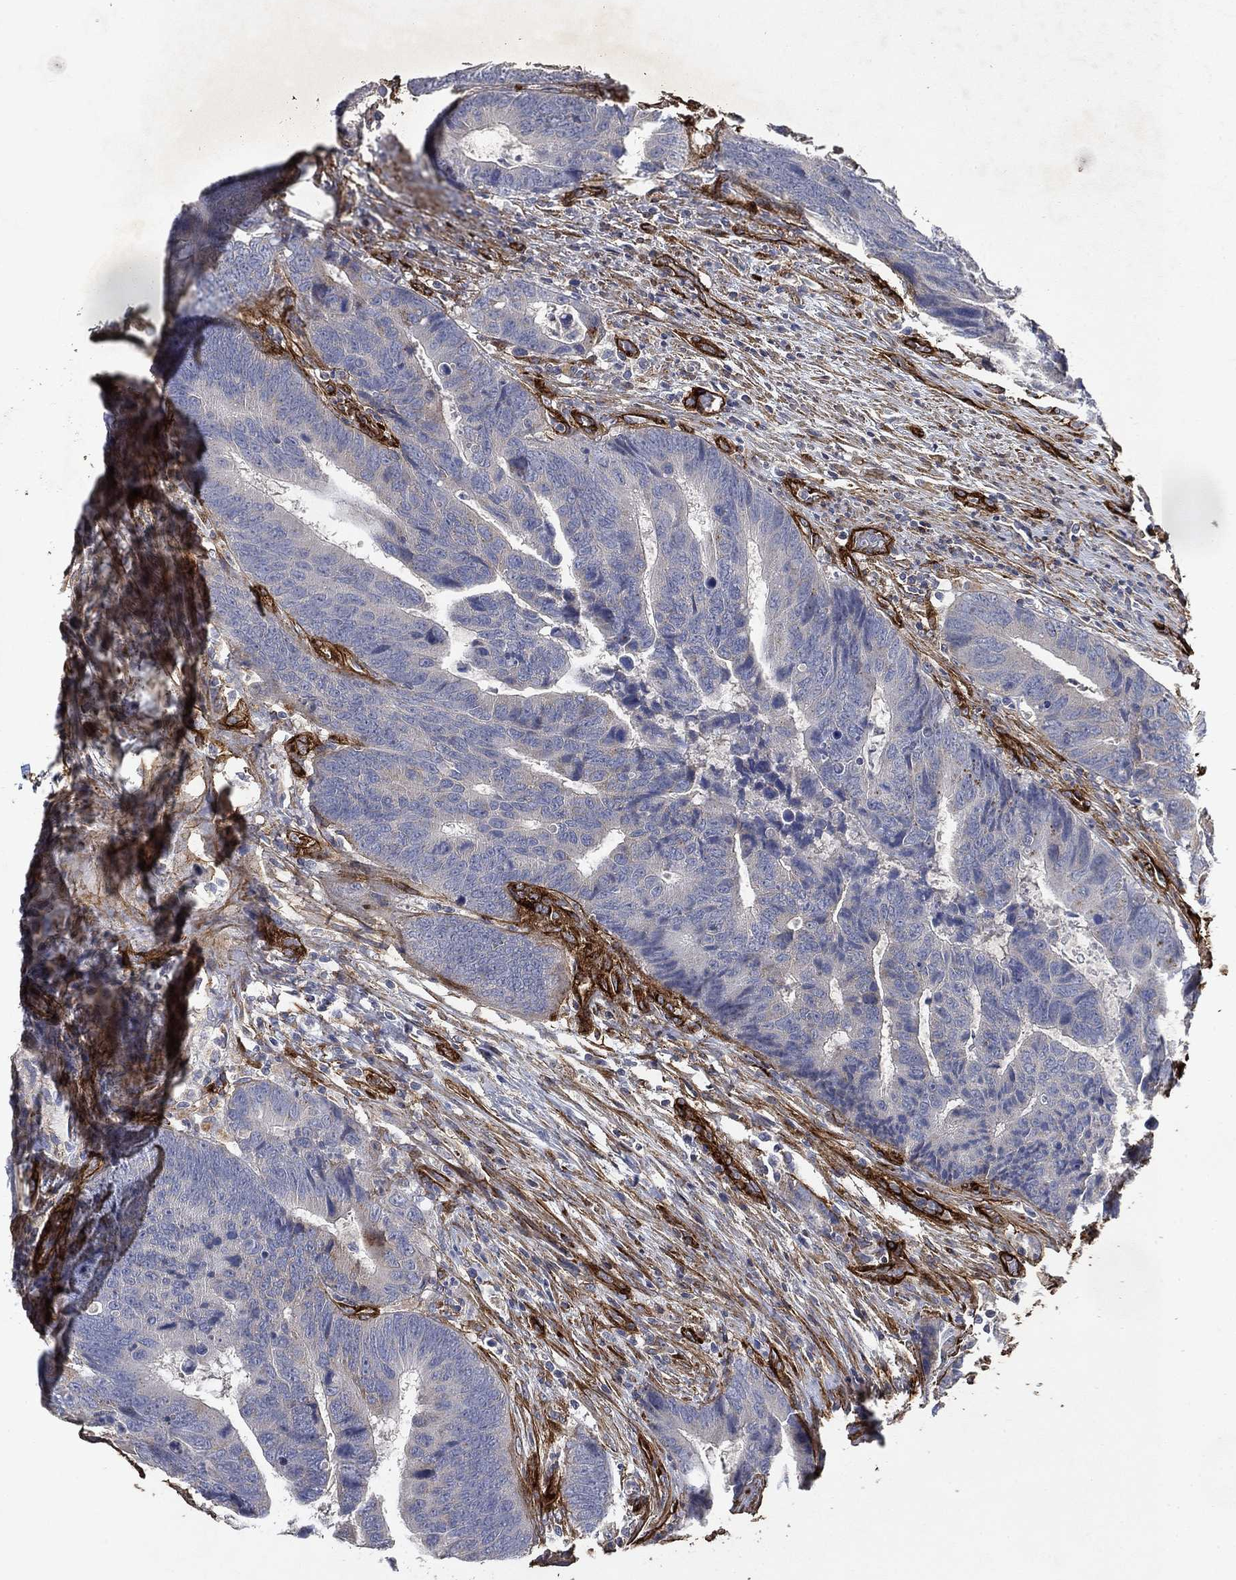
{"staining": {"intensity": "negative", "quantity": "none", "location": "none"}, "tissue": "colorectal cancer", "cell_type": "Tumor cells", "image_type": "cancer", "snomed": [{"axis": "morphology", "description": "Adenocarcinoma, NOS"}, {"axis": "topography", "description": "Colon"}], "caption": "This is an immunohistochemistry (IHC) histopathology image of colorectal adenocarcinoma. There is no positivity in tumor cells.", "gene": "COL4A2", "patient": {"sex": "female", "age": 56}}